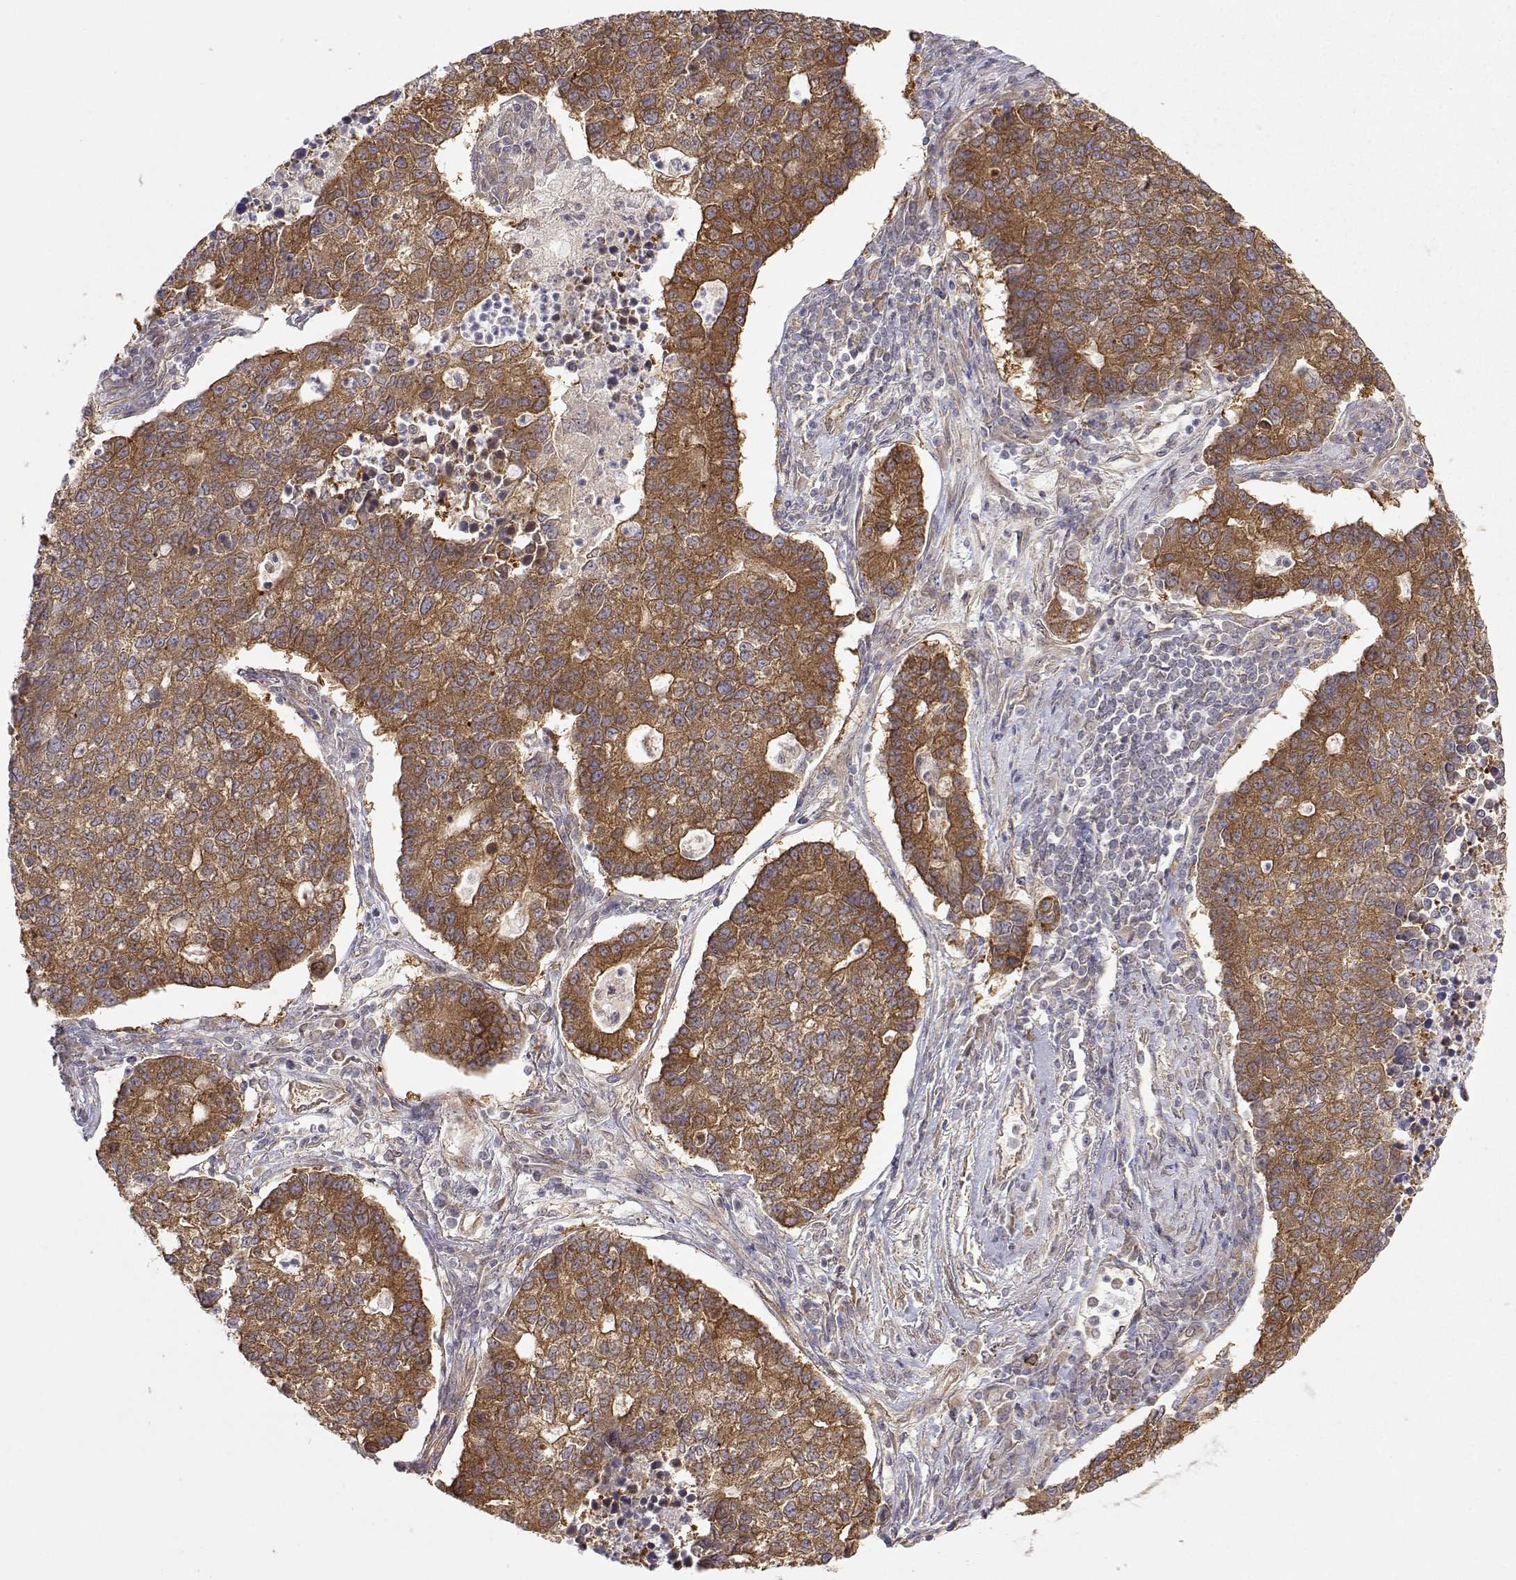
{"staining": {"intensity": "strong", "quantity": ">75%", "location": "cytoplasmic/membranous"}, "tissue": "lung cancer", "cell_type": "Tumor cells", "image_type": "cancer", "snomed": [{"axis": "morphology", "description": "Adenocarcinoma, NOS"}, {"axis": "topography", "description": "Lung"}], "caption": "Lung cancer (adenocarcinoma) stained with a brown dye reveals strong cytoplasmic/membranous positive expression in about >75% of tumor cells.", "gene": "PAIP1", "patient": {"sex": "male", "age": 57}}